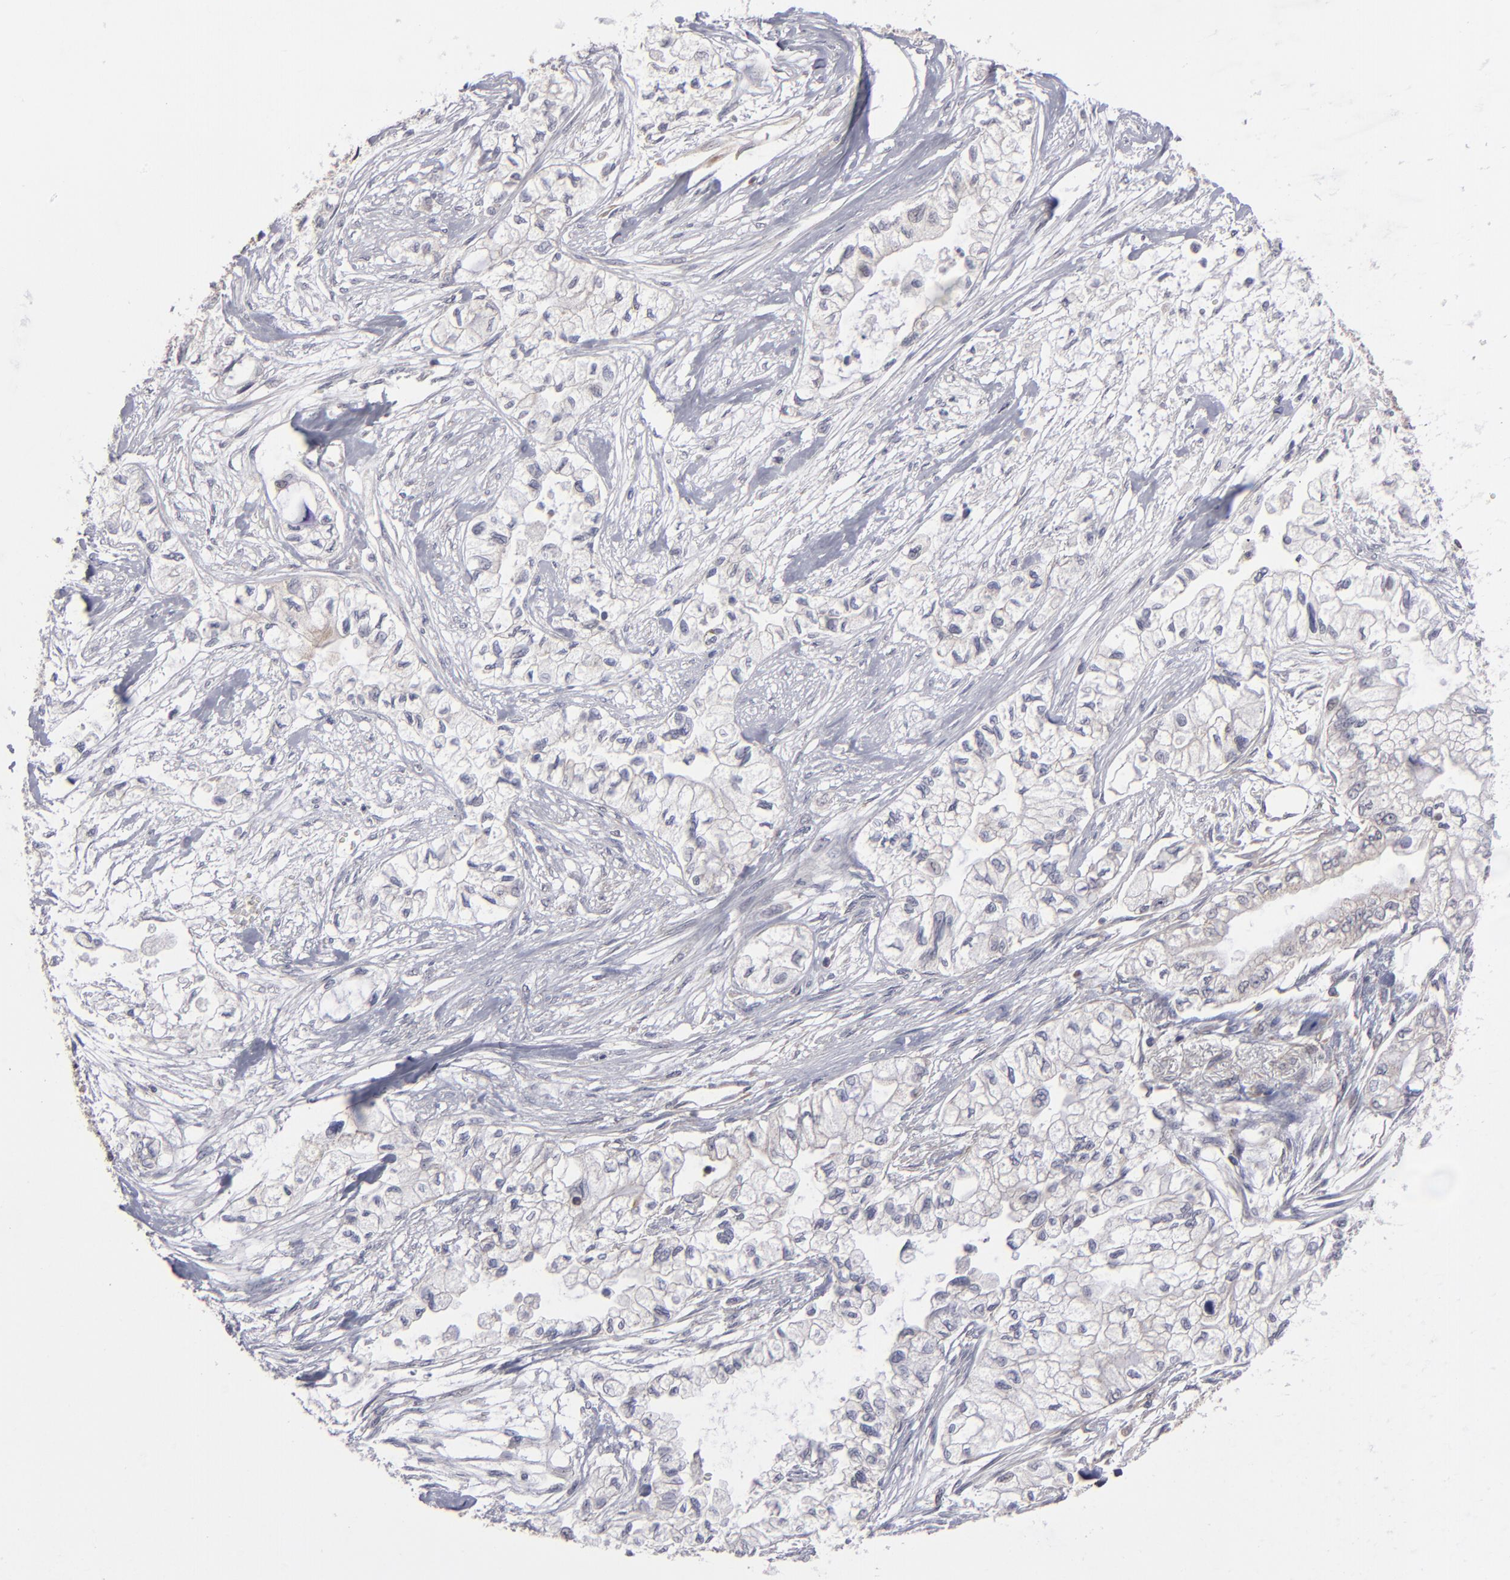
{"staining": {"intensity": "weak", "quantity": "25%-75%", "location": "cytoplasmic/membranous"}, "tissue": "pancreatic cancer", "cell_type": "Tumor cells", "image_type": "cancer", "snomed": [{"axis": "morphology", "description": "Adenocarcinoma, NOS"}, {"axis": "topography", "description": "Pancreas"}], "caption": "Pancreatic cancer (adenocarcinoma) stained with a brown dye exhibits weak cytoplasmic/membranous positive positivity in approximately 25%-75% of tumor cells.", "gene": "GLCCI1", "patient": {"sex": "male", "age": 79}}